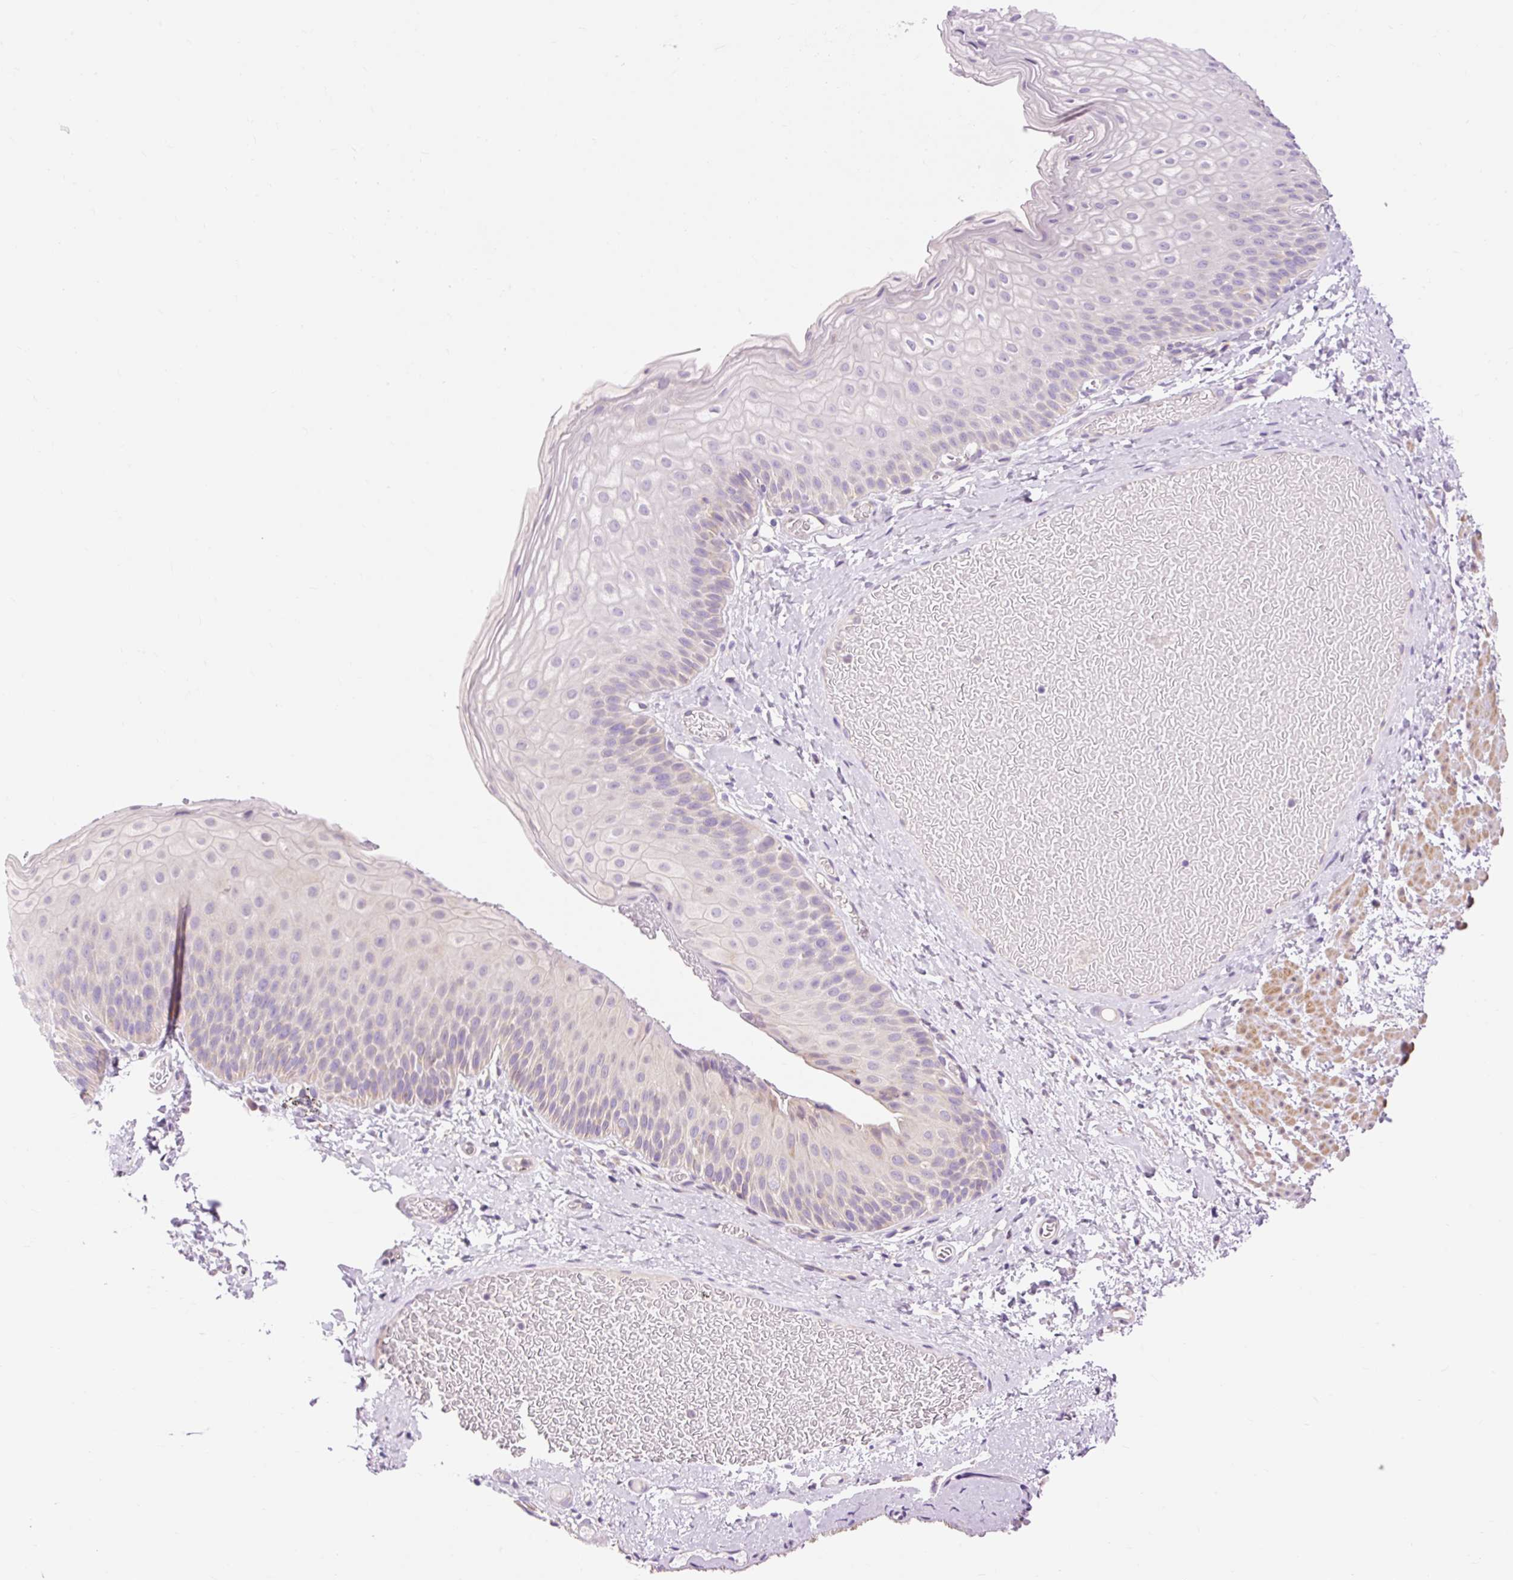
{"staining": {"intensity": "negative", "quantity": "none", "location": "none"}, "tissue": "skin", "cell_type": "Epidermal cells", "image_type": "normal", "snomed": [{"axis": "morphology", "description": "Normal tissue, NOS"}, {"axis": "topography", "description": "Anal"}], "caption": "An image of skin stained for a protein displays no brown staining in epidermal cells. (Immunohistochemistry, brightfield microscopy, high magnification).", "gene": "IMMT", "patient": {"sex": "female", "age": 40}}